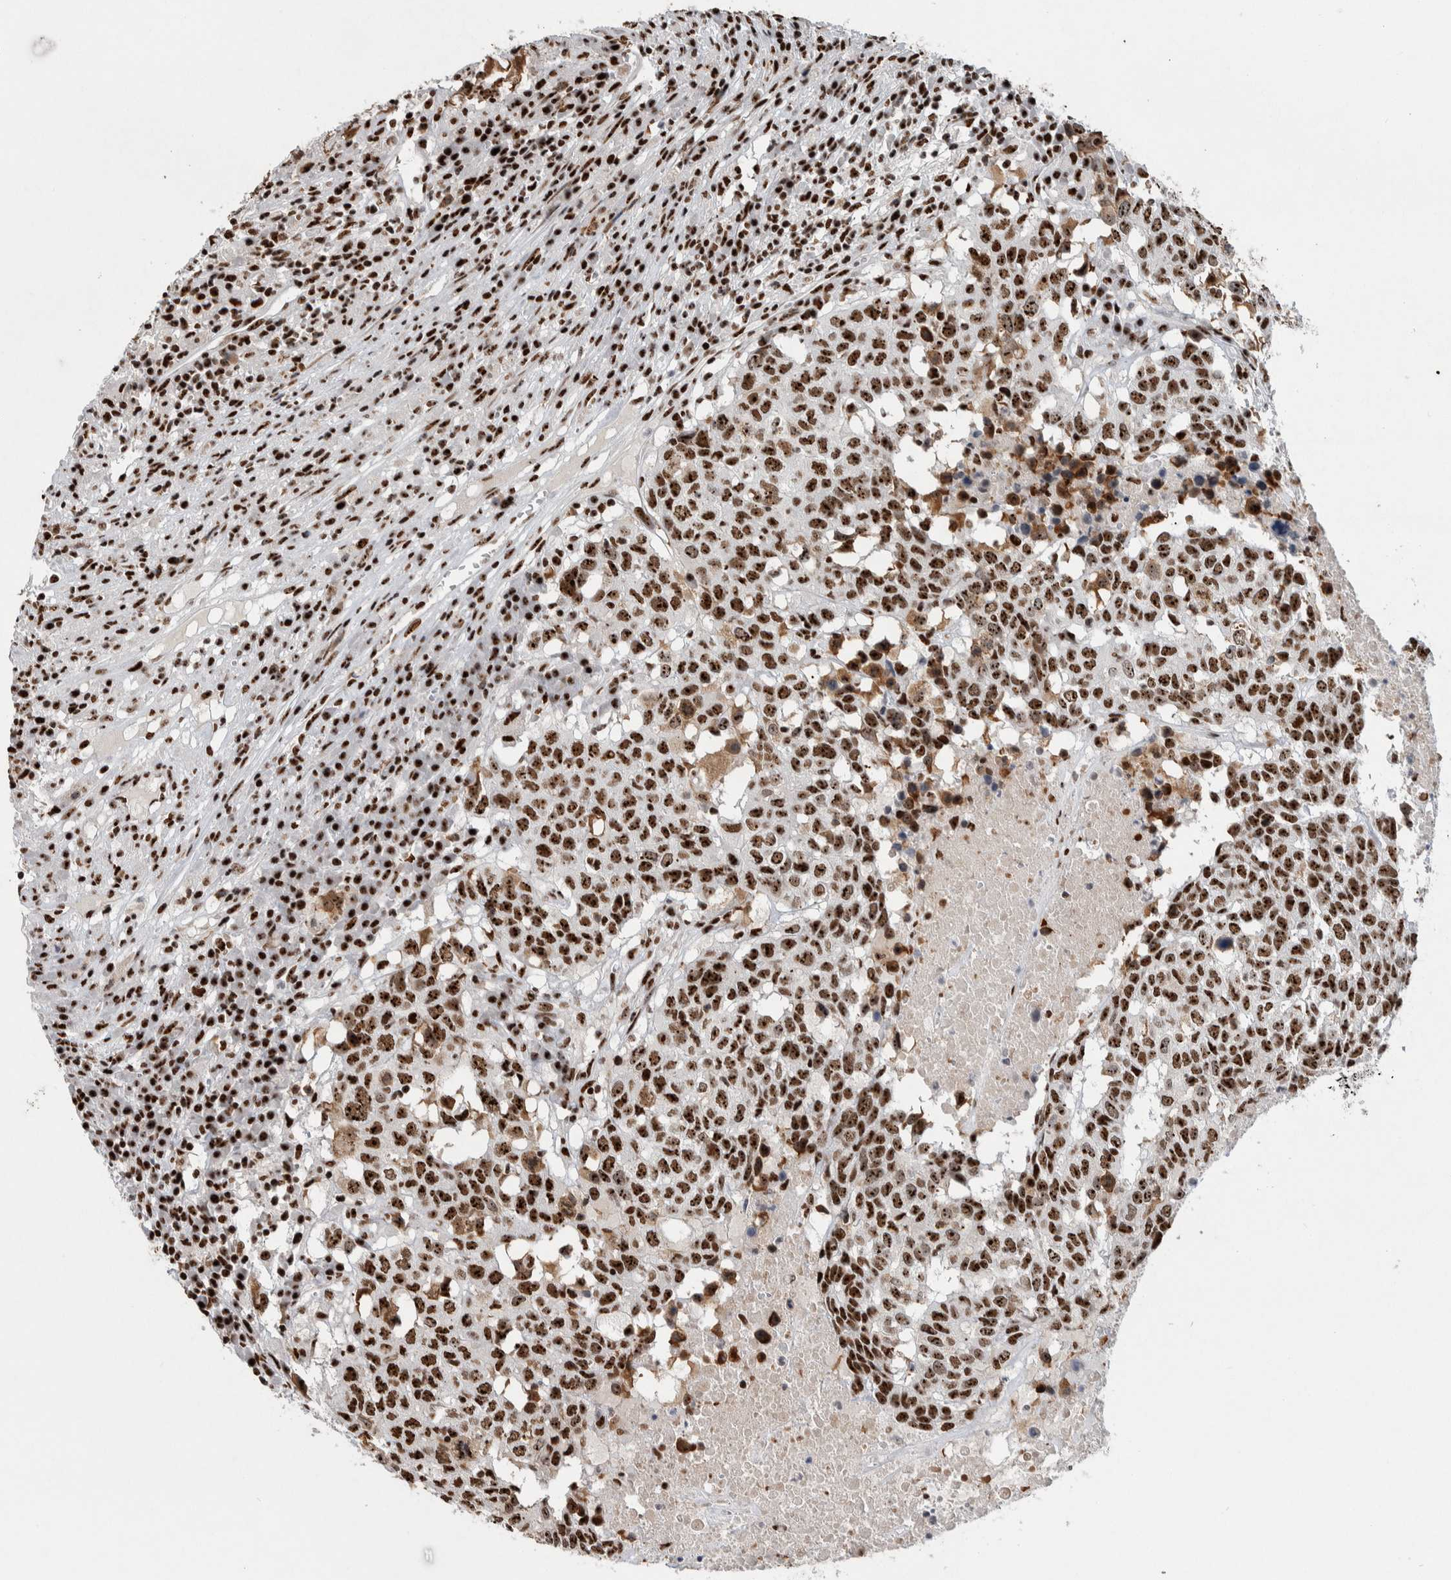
{"staining": {"intensity": "strong", "quantity": ">75%", "location": "nuclear"}, "tissue": "head and neck cancer", "cell_type": "Tumor cells", "image_type": "cancer", "snomed": [{"axis": "morphology", "description": "Squamous cell carcinoma, NOS"}, {"axis": "topography", "description": "Head-Neck"}], "caption": "Head and neck squamous cell carcinoma stained with a brown dye reveals strong nuclear positive staining in about >75% of tumor cells.", "gene": "NCL", "patient": {"sex": "male", "age": 66}}